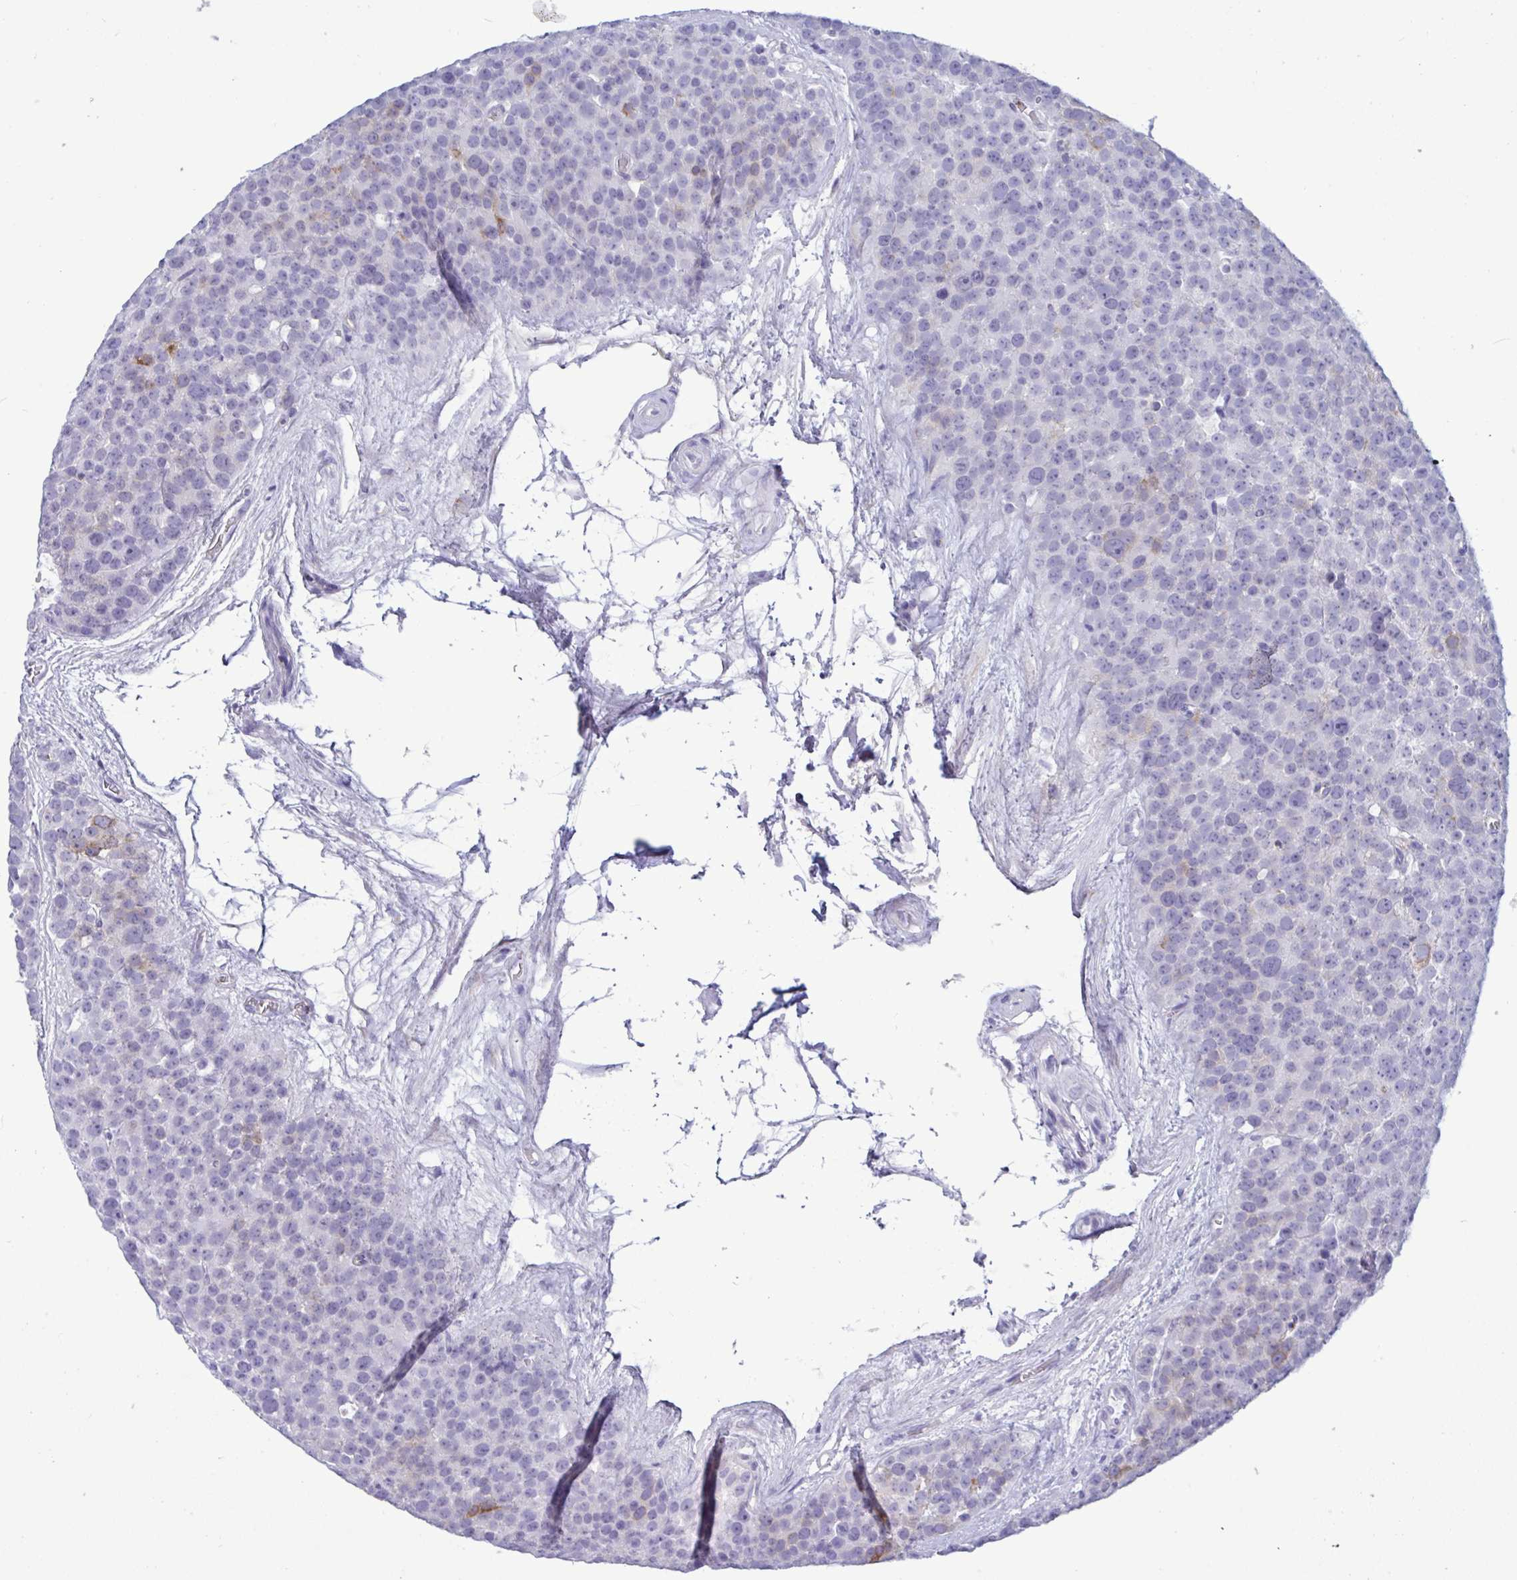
{"staining": {"intensity": "strong", "quantity": "<25%", "location": "cytoplasmic/membranous"}, "tissue": "testis cancer", "cell_type": "Tumor cells", "image_type": "cancer", "snomed": [{"axis": "morphology", "description": "Seminoma, NOS"}, {"axis": "topography", "description": "Testis"}], "caption": "Protein expression analysis of human testis seminoma reveals strong cytoplasmic/membranous positivity in about <25% of tumor cells.", "gene": "SREBF1", "patient": {"sex": "male", "age": 71}}